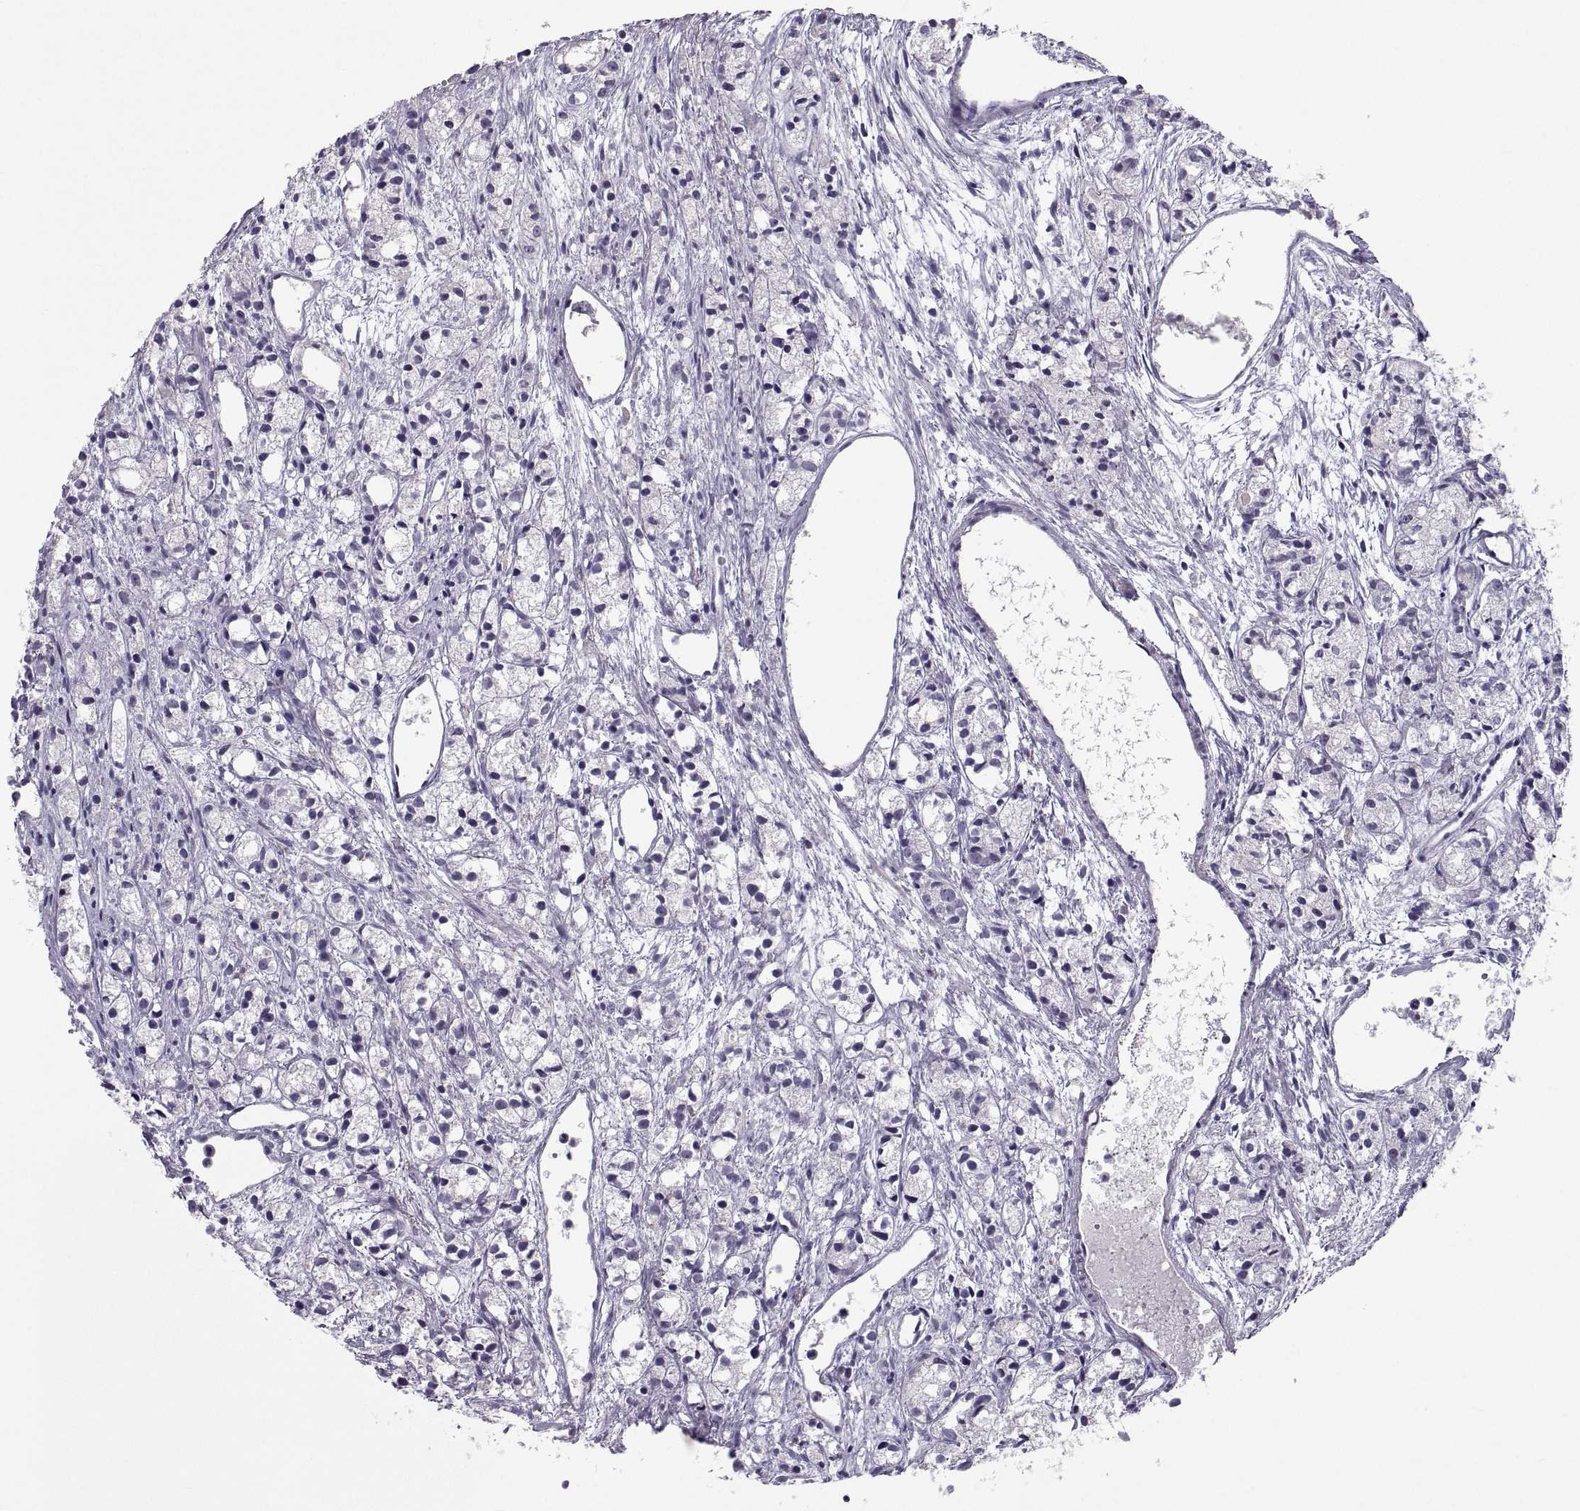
{"staining": {"intensity": "negative", "quantity": "none", "location": "none"}, "tissue": "prostate cancer", "cell_type": "Tumor cells", "image_type": "cancer", "snomed": [{"axis": "morphology", "description": "Adenocarcinoma, Medium grade"}, {"axis": "topography", "description": "Prostate"}], "caption": "The micrograph reveals no staining of tumor cells in adenocarcinoma (medium-grade) (prostate).", "gene": "SOX21", "patient": {"sex": "male", "age": 74}}